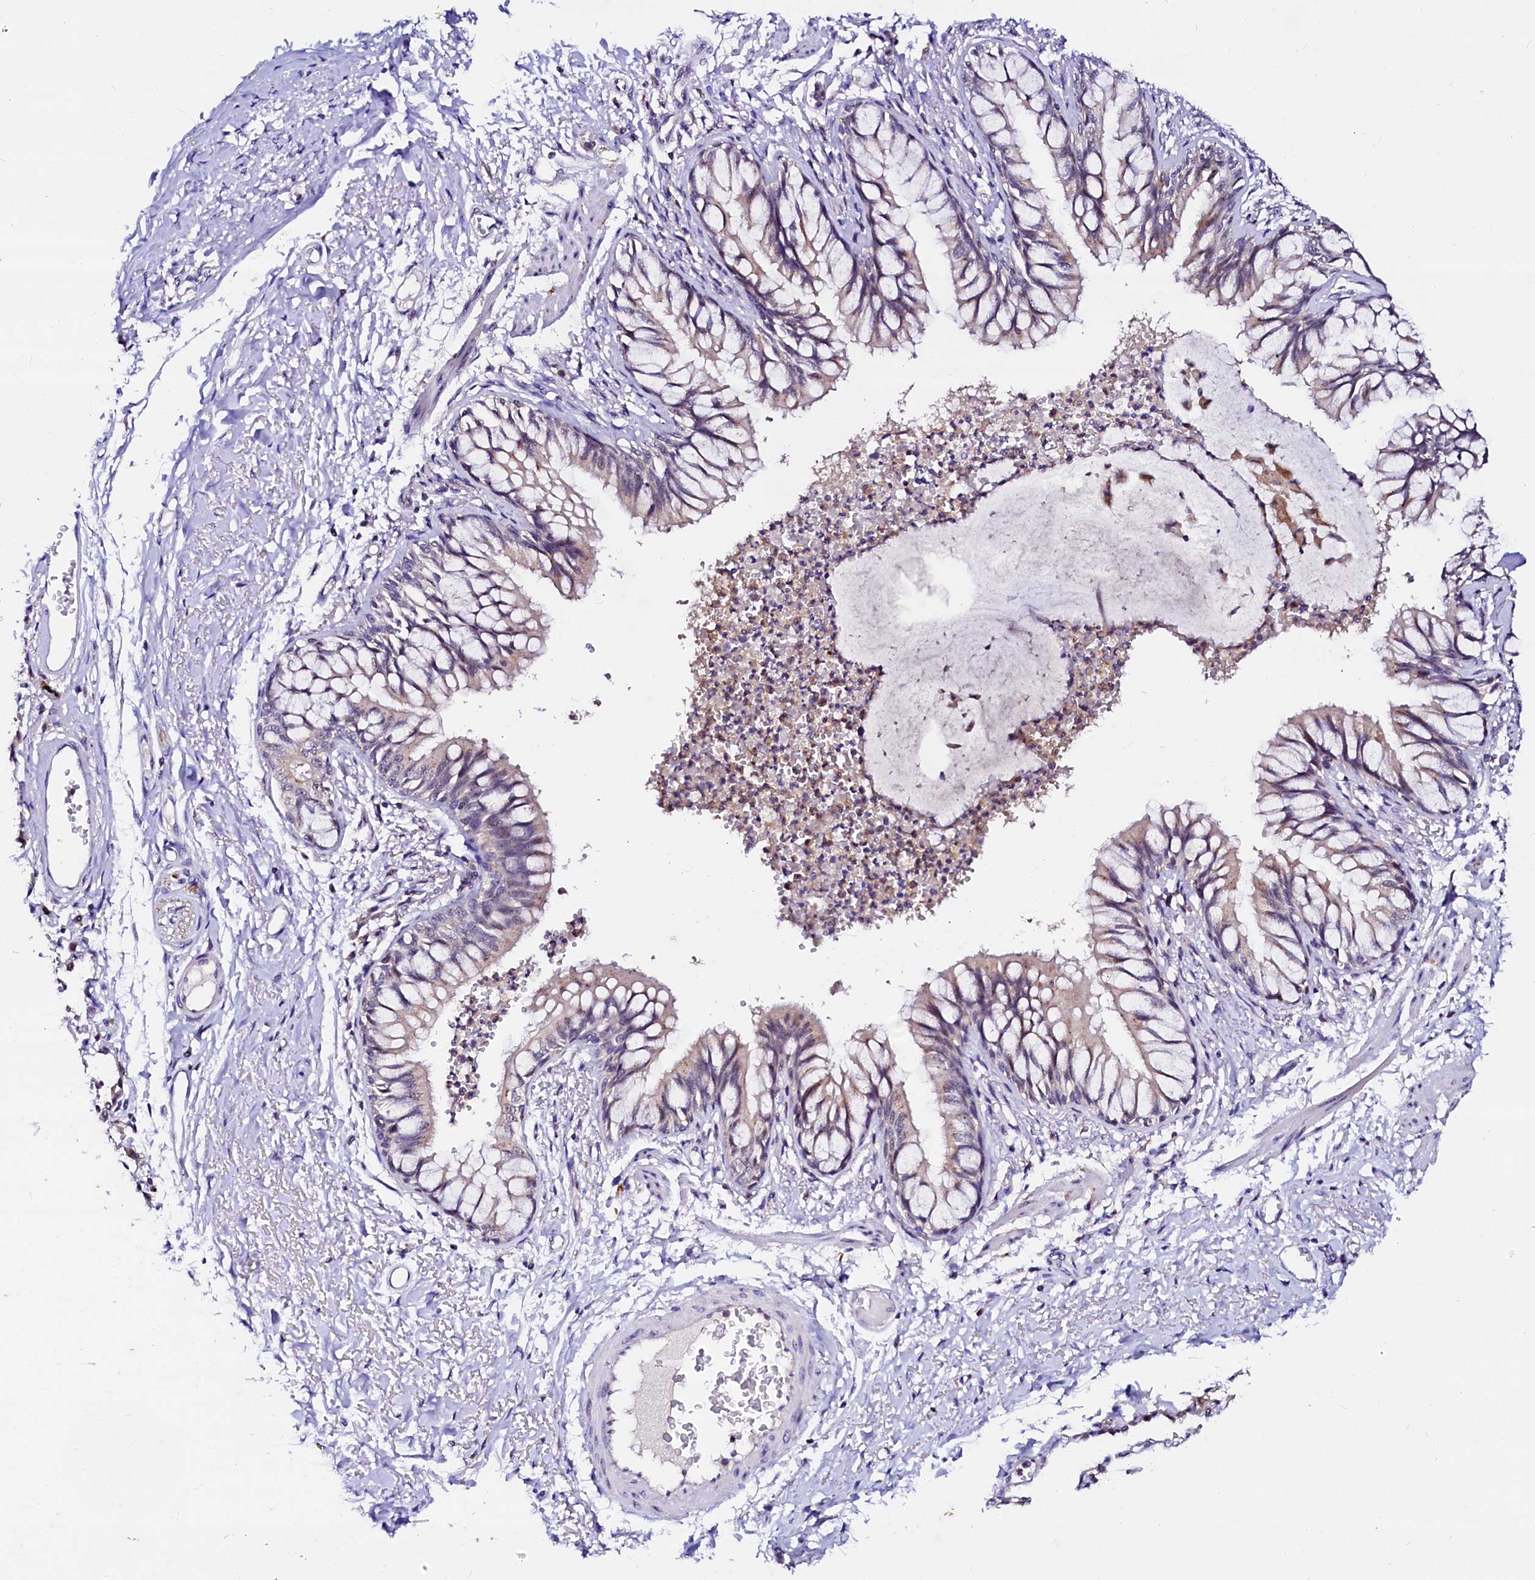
{"staining": {"intensity": "weak", "quantity": "<25%", "location": "cytoplasmic/membranous"}, "tissue": "bronchus", "cell_type": "Respiratory epithelial cells", "image_type": "normal", "snomed": [{"axis": "morphology", "description": "Normal tissue, NOS"}, {"axis": "topography", "description": "Cartilage tissue"}, {"axis": "topography", "description": "Bronchus"}, {"axis": "topography", "description": "Lung"}], "caption": "An IHC micrograph of unremarkable bronchus is shown. There is no staining in respiratory epithelial cells of bronchus. Brightfield microscopy of IHC stained with DAB (3,3'-diaminobenzidine) (brown) and hematoxylin (blue), captured at high magnification.", "gene": "NALF1", "patient": {"sex": "female", "age": 49}}